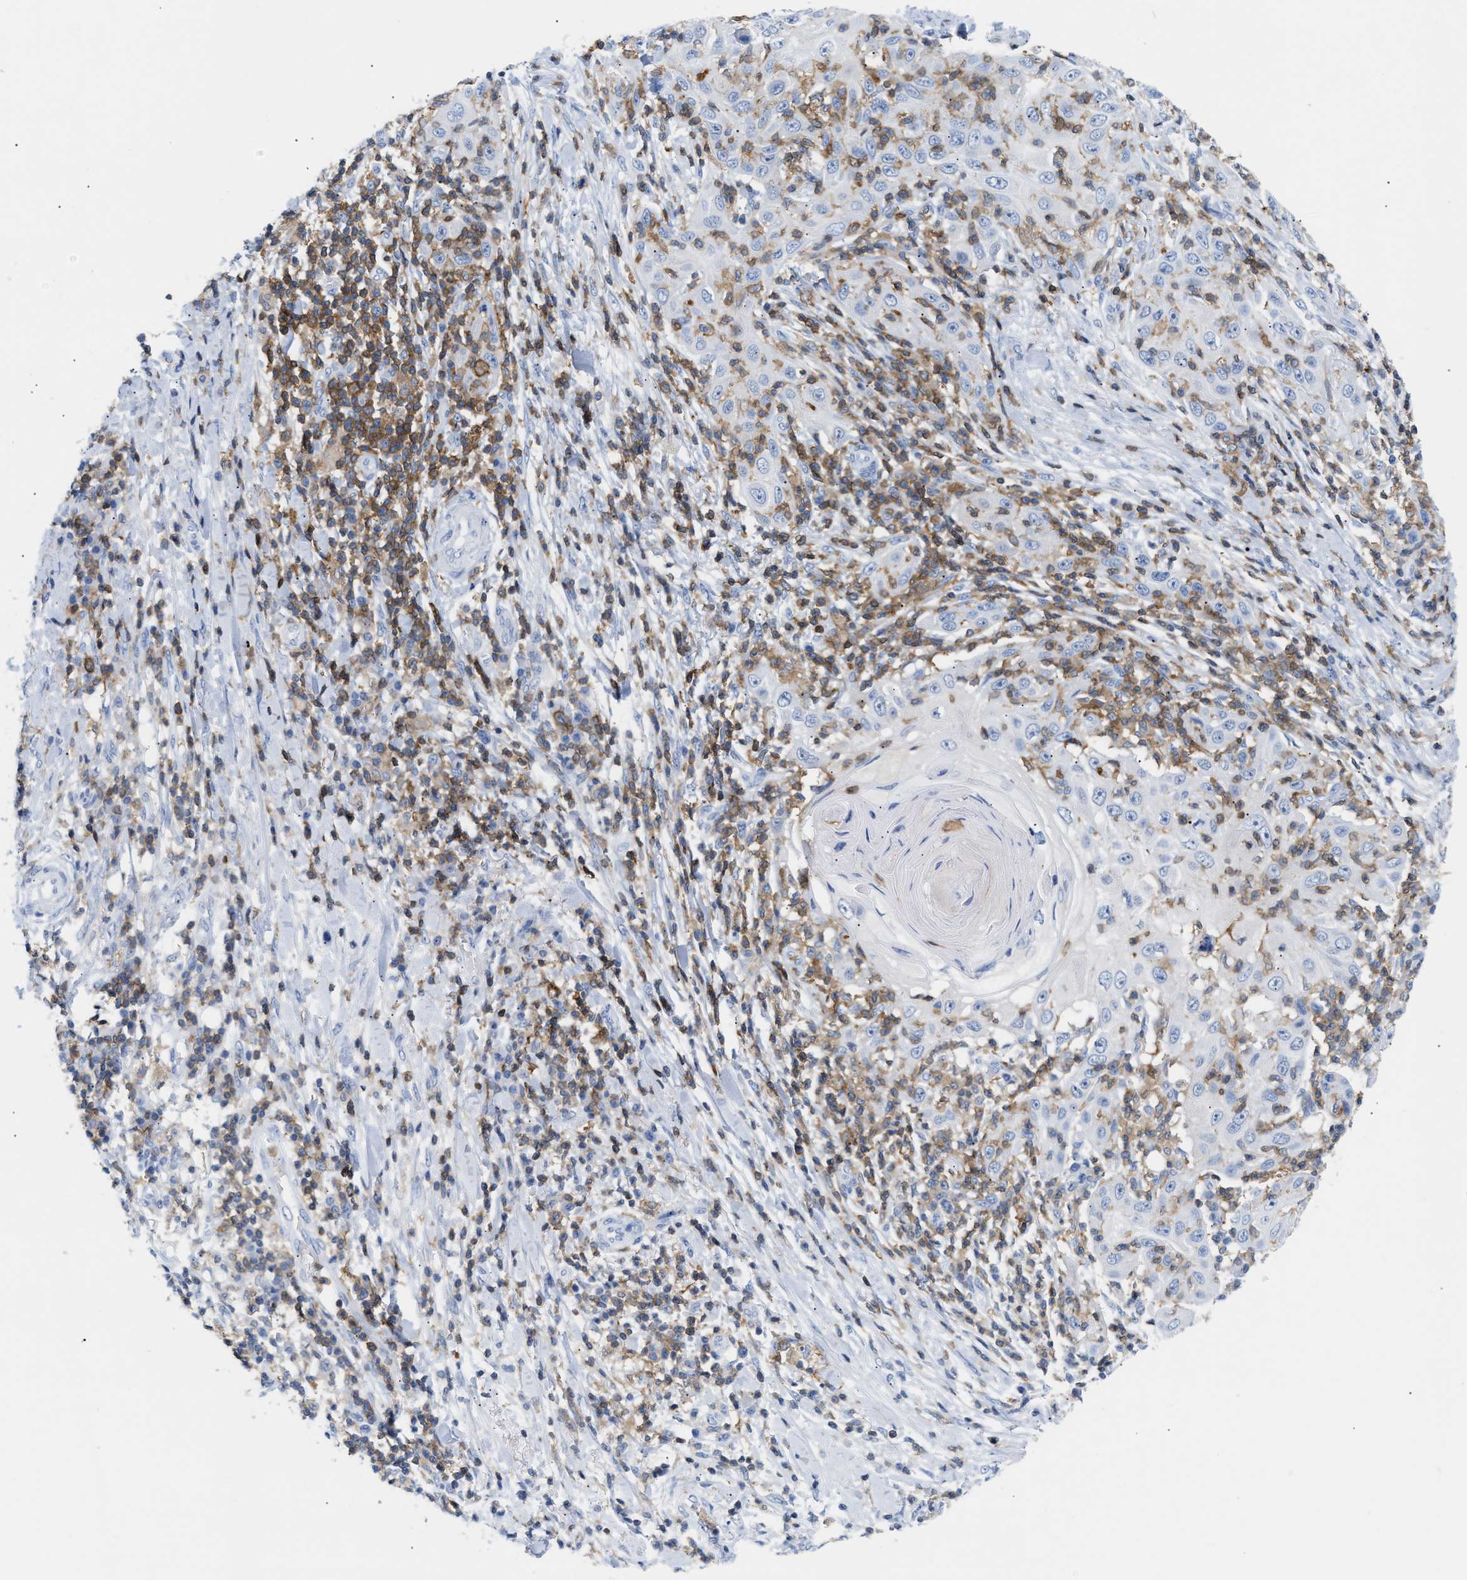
{"staining": {"intensity": "negative", "quantity": "none", "location": "none"}, "tissue": "skin cancer", "cell_type": "Tumor cells", "image_type": "cancer", "snomed": [{"axis": "morphology", "description": "Squamous cell carcinoma, NOS"}, {"axis": "topography", "description": "Skin"}], "caption": "Immunohistochemistry (IHC) of human skin cancer (squamous cell carcinoma) displays no positivity in tumor cells.", "gene": "LCP1", "patient": {"sex": "female", "age": 88}}